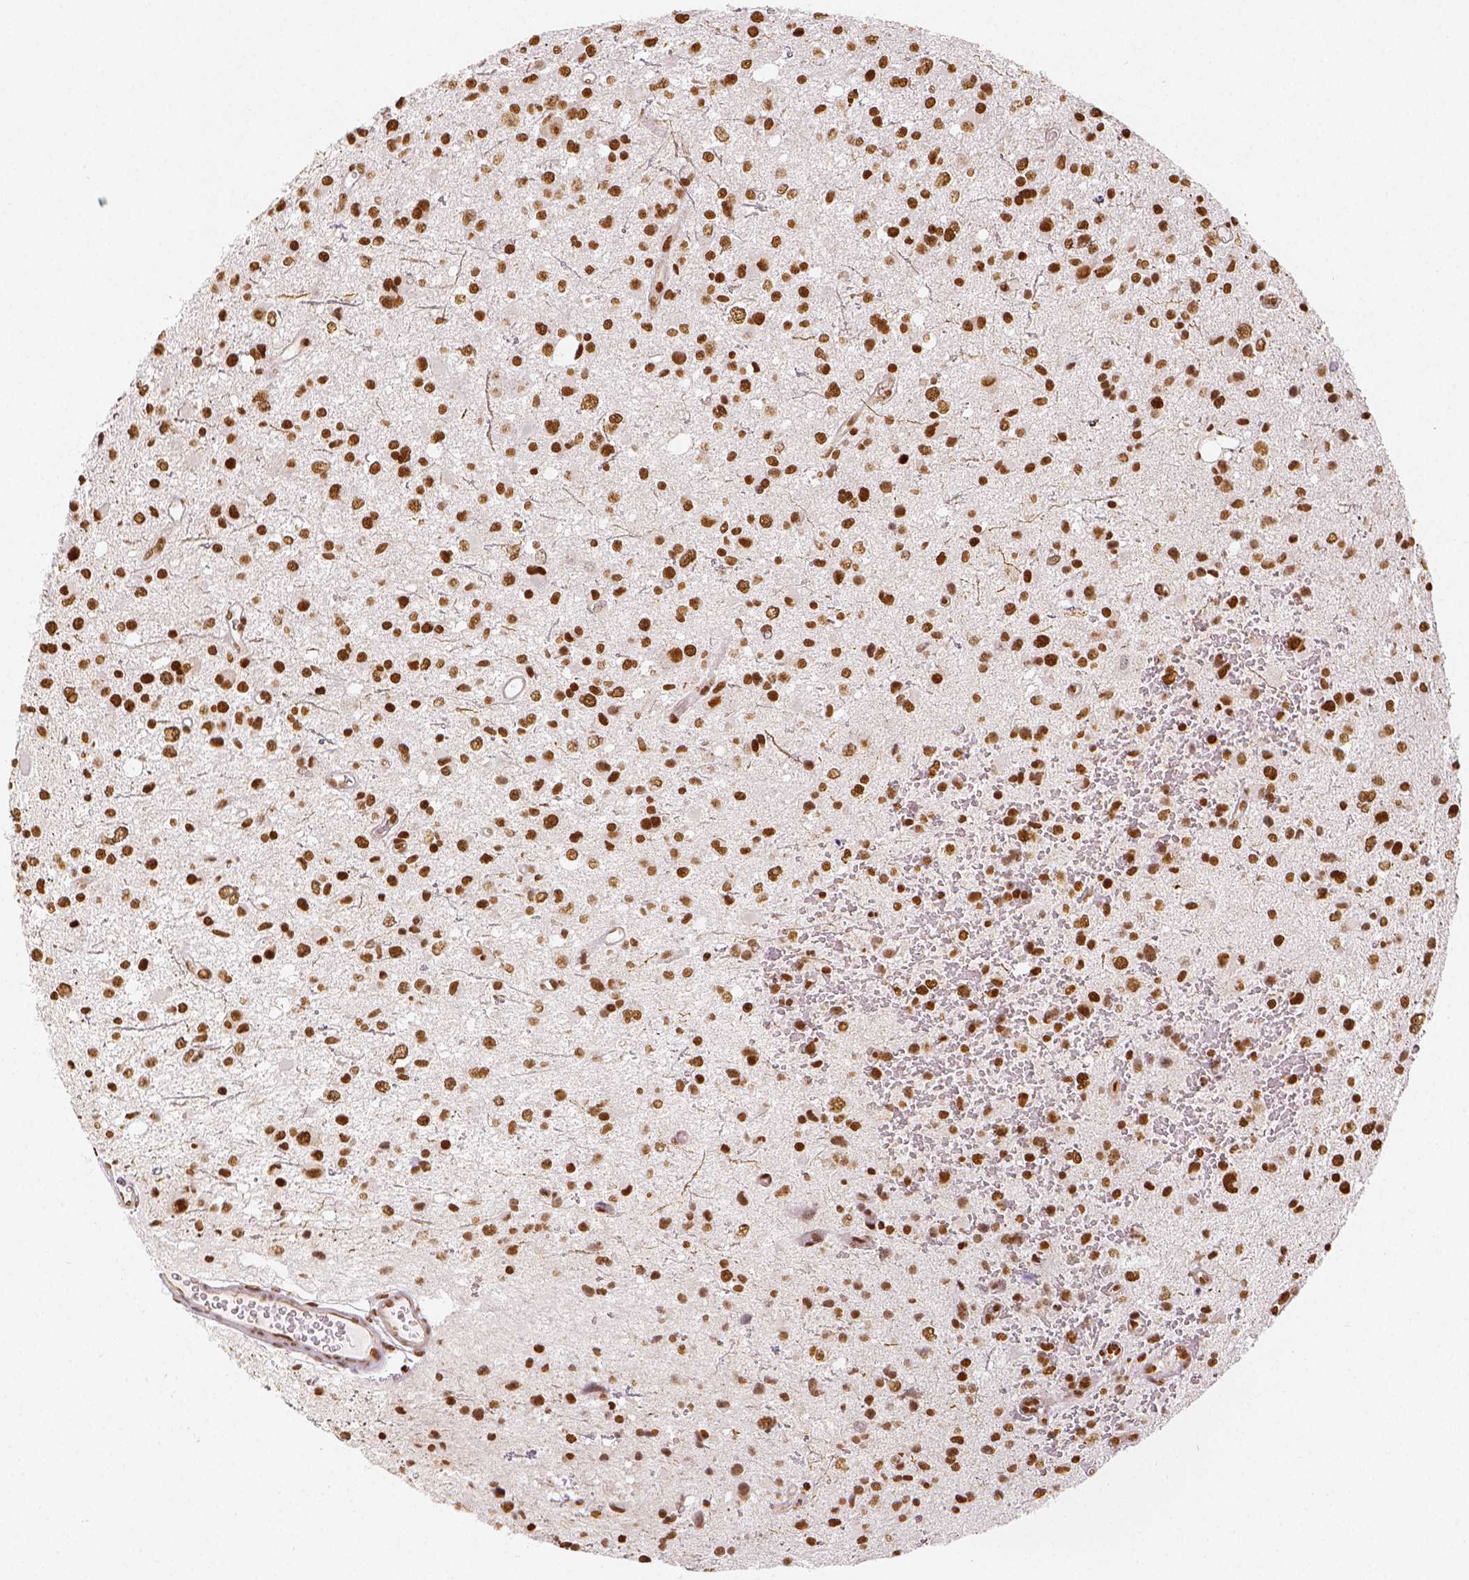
{"staining": {"intensity": "strong", "quantity": ">75%", "location": "nuclear"}, "tissue": "glioma", "cell_type": "Tumor cells", "image_type": "cancer", "snomed": [{"axis": "morphology", "description": "Glioma, malignant, Low grade"}, {"axis": "topography", "description": "Brain"}], "caption": "Glioma stained for a protein (brown) displays strong nuclear positive expression in about >75% of tumor cells.", "gene": "KDM5B", "patient": {"sex": "male", "age": 43}}